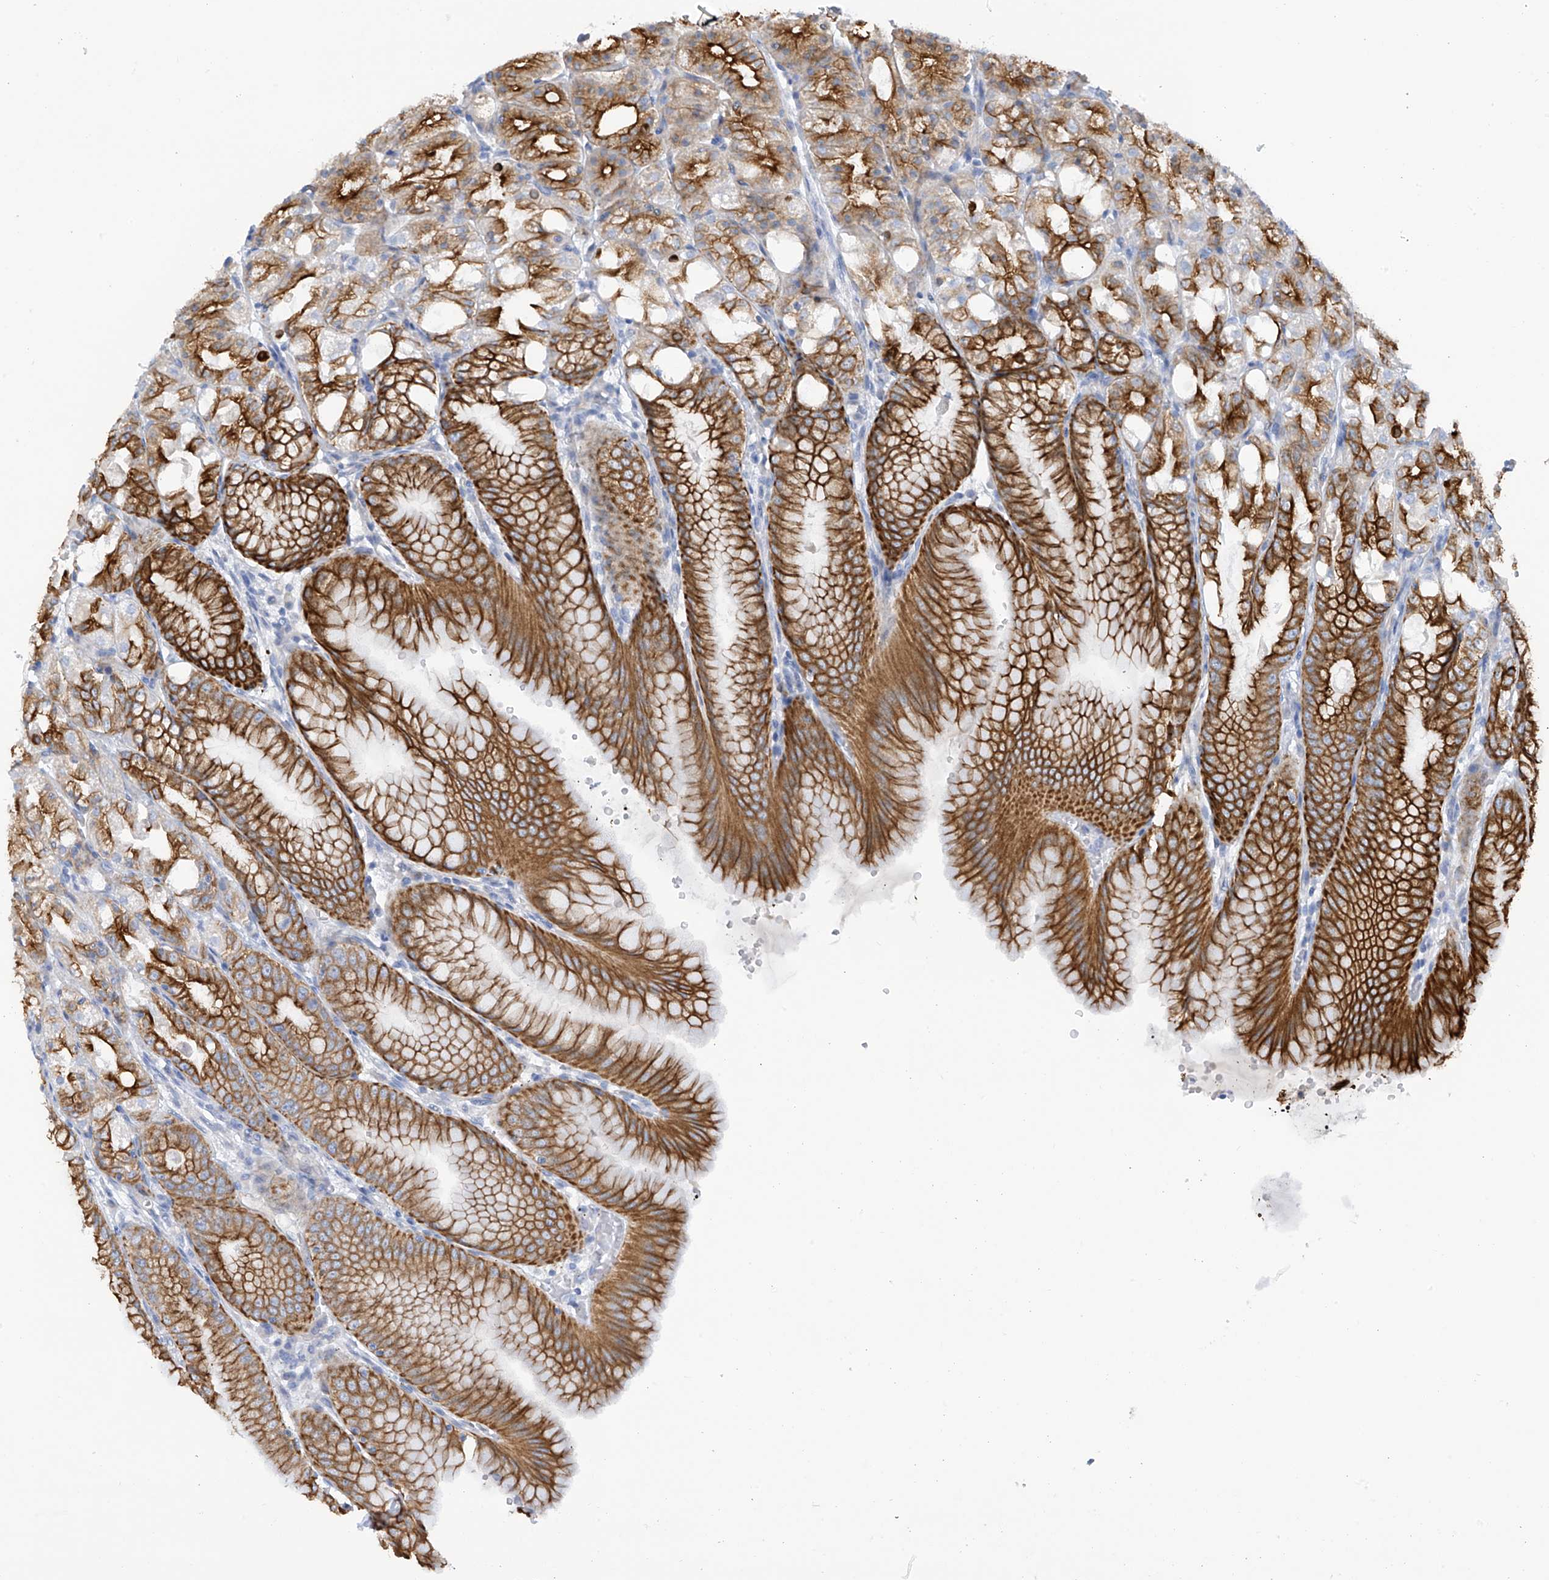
{"staining": {"intensity": "strong", "quantity": "25%-75%", "location": "cytoplasmic/membranous"}, "tissue": "stomach", "cell_type": "Glandular cells", "image_type": "normal", "snomed": [{"axis": "morphology", "description": "Normal tissue, NOS"}, {"axis": "topography", "description": "Stomach, lower"}], "caption": "Immunohistochemical staining of normal stomach displays high levels of strong cytoplasmic/membranous positivity in approximately 25%-75% of glandular cells. The staining was performed using DAB, with brown indicating positive protein expression. Nuclei are stained blue with hematoxylin.", "gene": "PIK3C2B", "patient": {"sex": "male", "age": 71}}